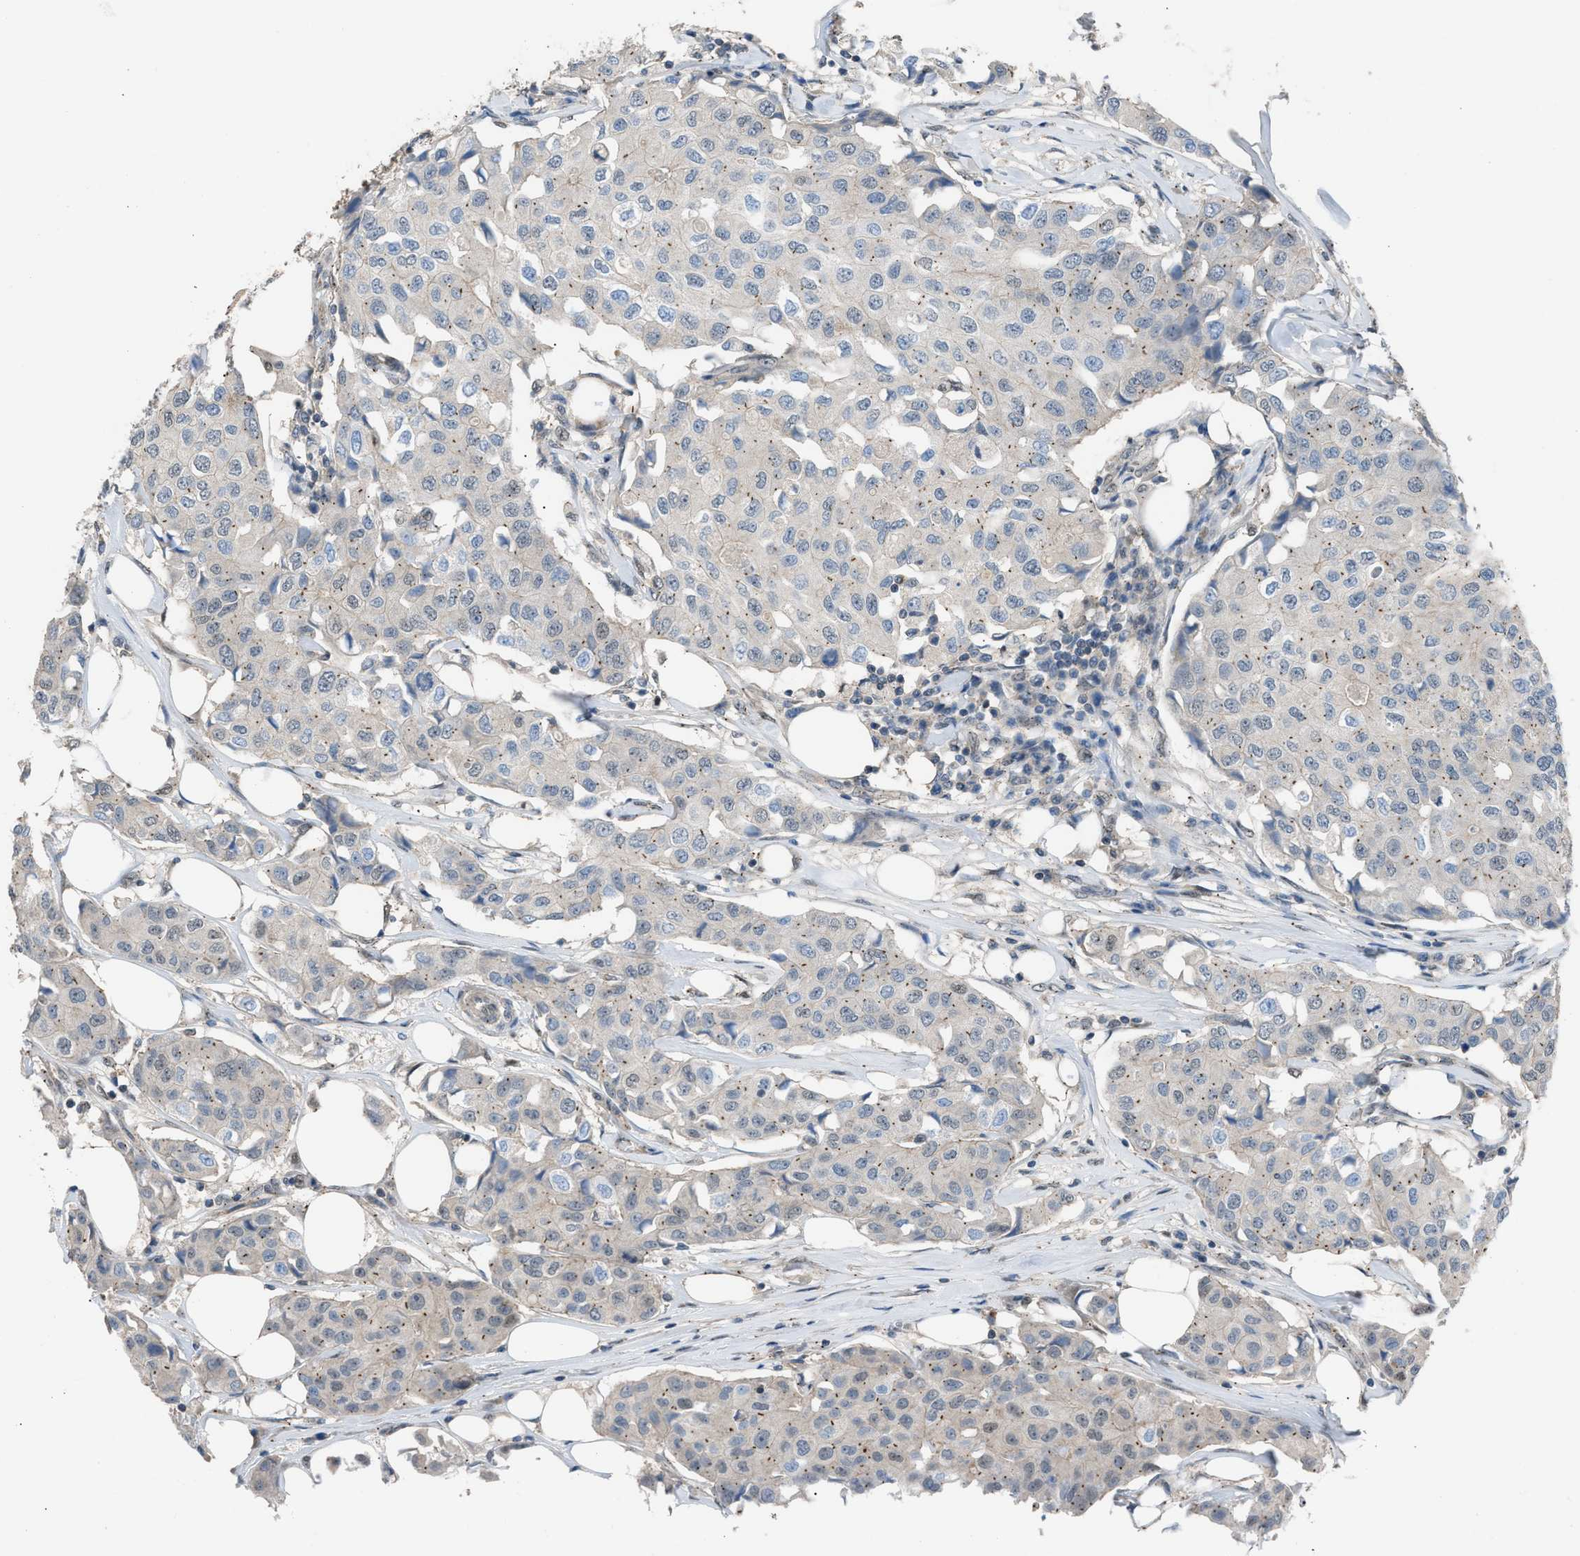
{"staining": {"intensity": "negative", "quantity": "none", "location": "none"}, "tissue": "breast cancer", "cell_type": "Tumor cells", "image_type": "cancer", "snomed": [{"axis": "morphology", "description": "Duct carcinoma"}, {"axis": "topography", "description": "Breast"}], "caption": "Tumor cells show no significant protein staining in breast cancer.", "gene": "CRTC1", "patient": {"sex": "female", "age": 80}}